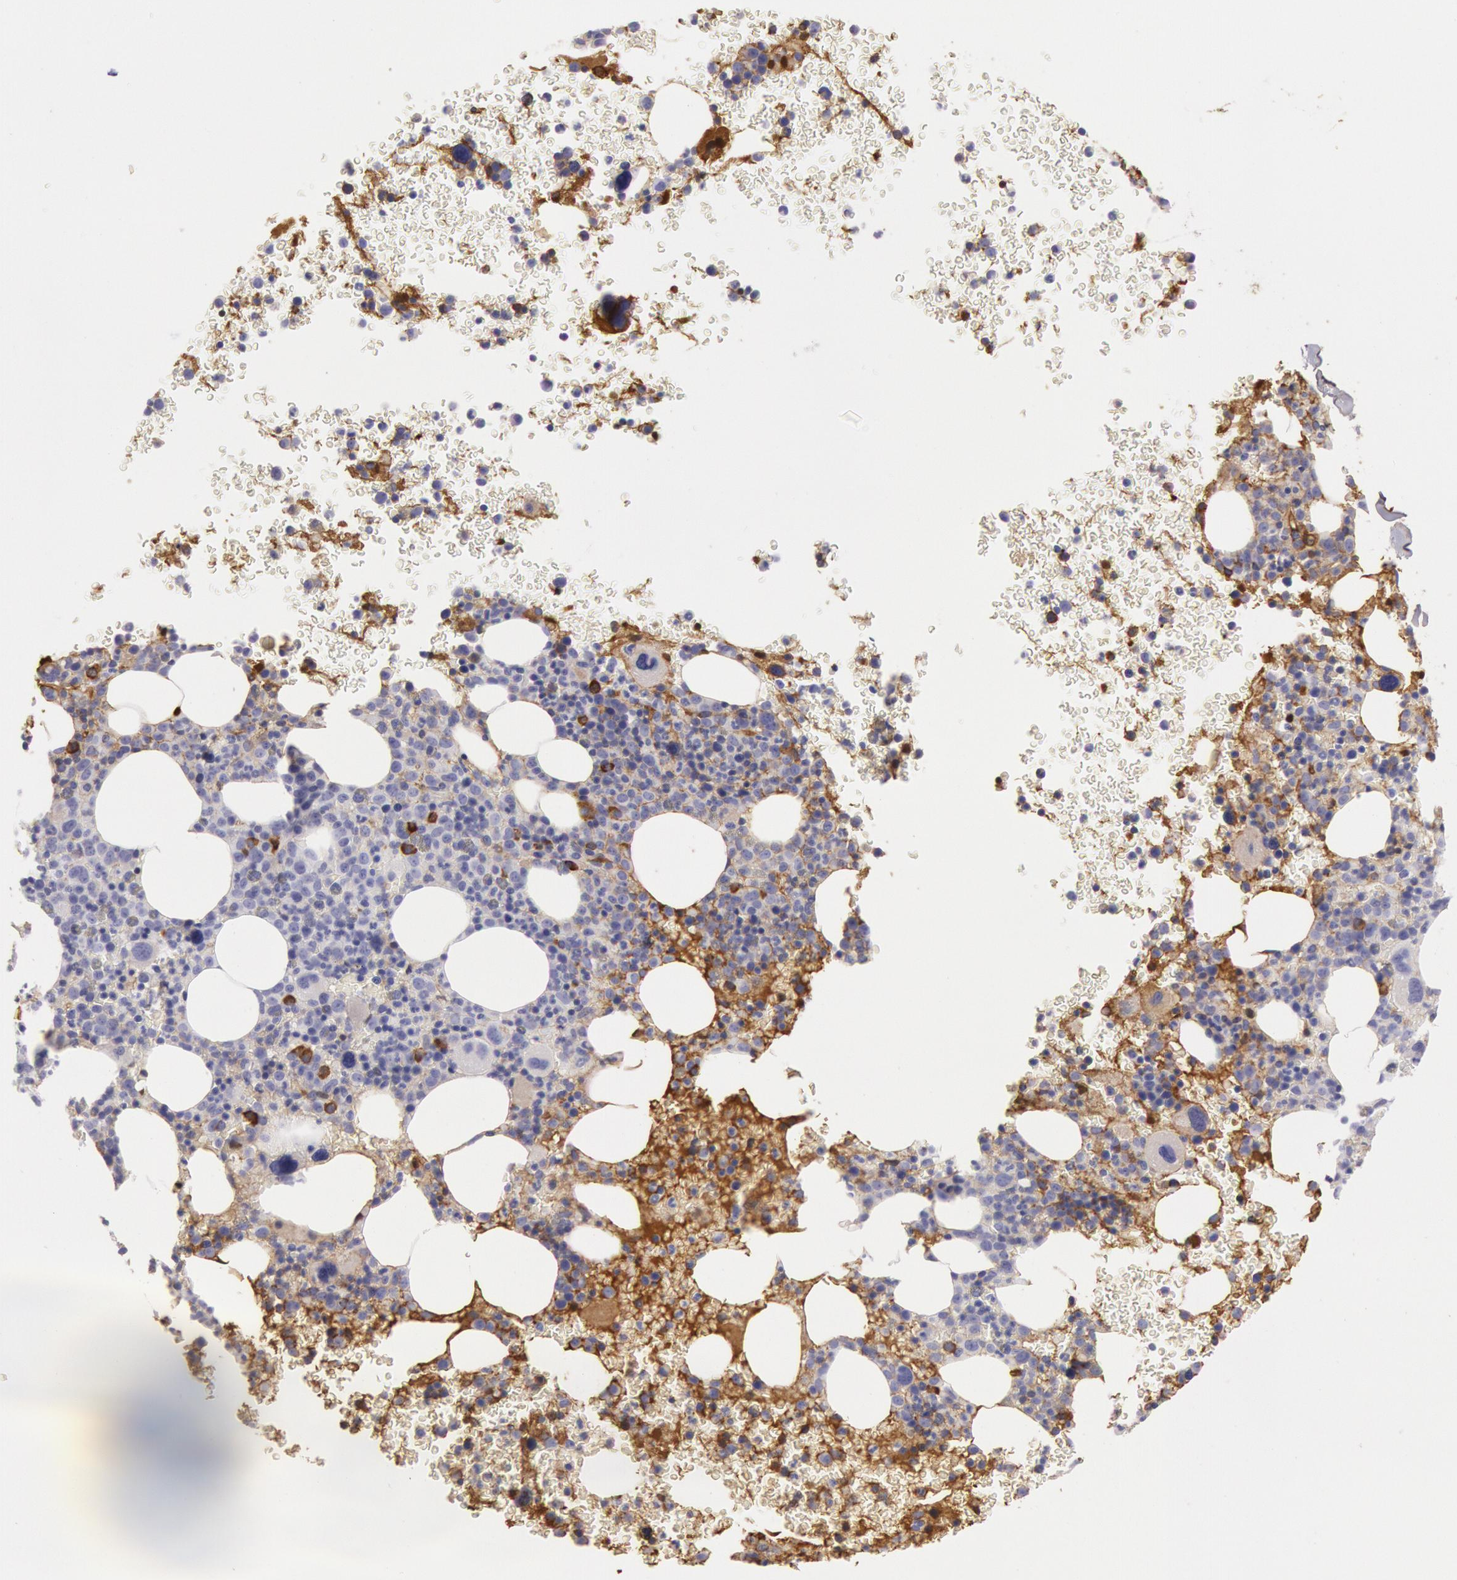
{"staining": {"intensity": "strong", "quantity": "25%-75%", "location": "cytoplasmic/membranous"}, "tissue": "bone marrow", "cell_type": "Hematopoietic cells", "image_type": "normal", "snomed": [{"axis": "morphology", "description": "Normal tissue, NOS"}, {"axis": "topography", "description": "Bone marrow"}], "caption": "This is an image of immunohistochemistry (IHC) staining of normal bone marrow, which shows strong staining in the cytoplasmic/membranous of hematopoietic cells.", "gene": "IGHG1", "patient": {"sex": "male", "age": 69}}